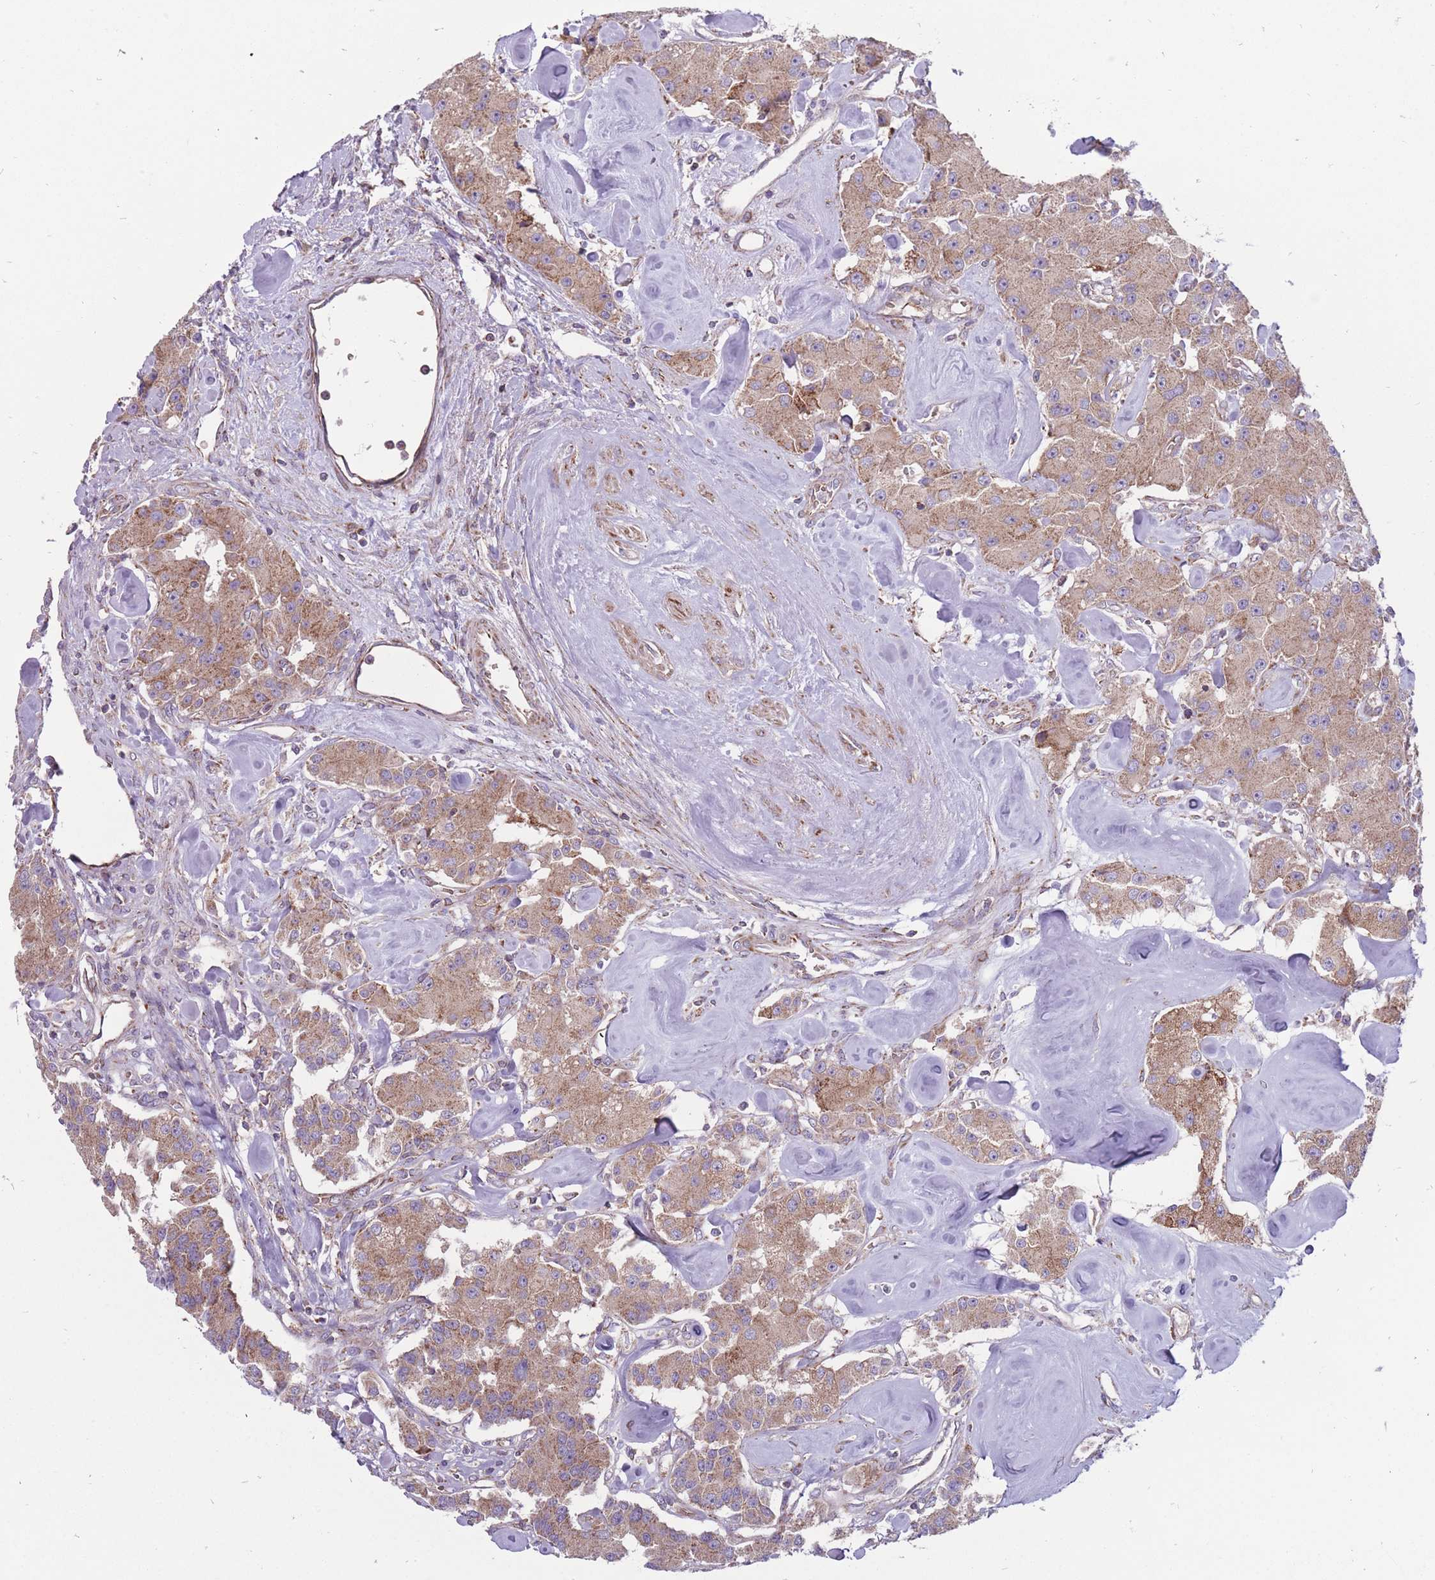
{"staining": {"intensity": "moderate", "quantity": ">75%", "location": "cytoplasmic/membranous"}, "tissue": "carcinoid", "cell_type": "Tumor cells", "image_type": "cancer", "snomed": [{"axis": "morphology", "description": "Carcinoid, malignant, NOS"}, {"axis": "topography", "description": "Pancreas"}], "caption": "Immunohistochemistry staining of carcinoid, which shows medium levels of moderate cytoplasmic/membranous positivity in approximately >75% of tumor cells indicating moderate cytoplasmic/membranous protein expression. The staining was performed using DAB (brown) for protein detection and nuclei were counterstained in hematoxylin (blue).", "gene": "ANKRD10", "patient": {"sex": "male", "age": 41}}